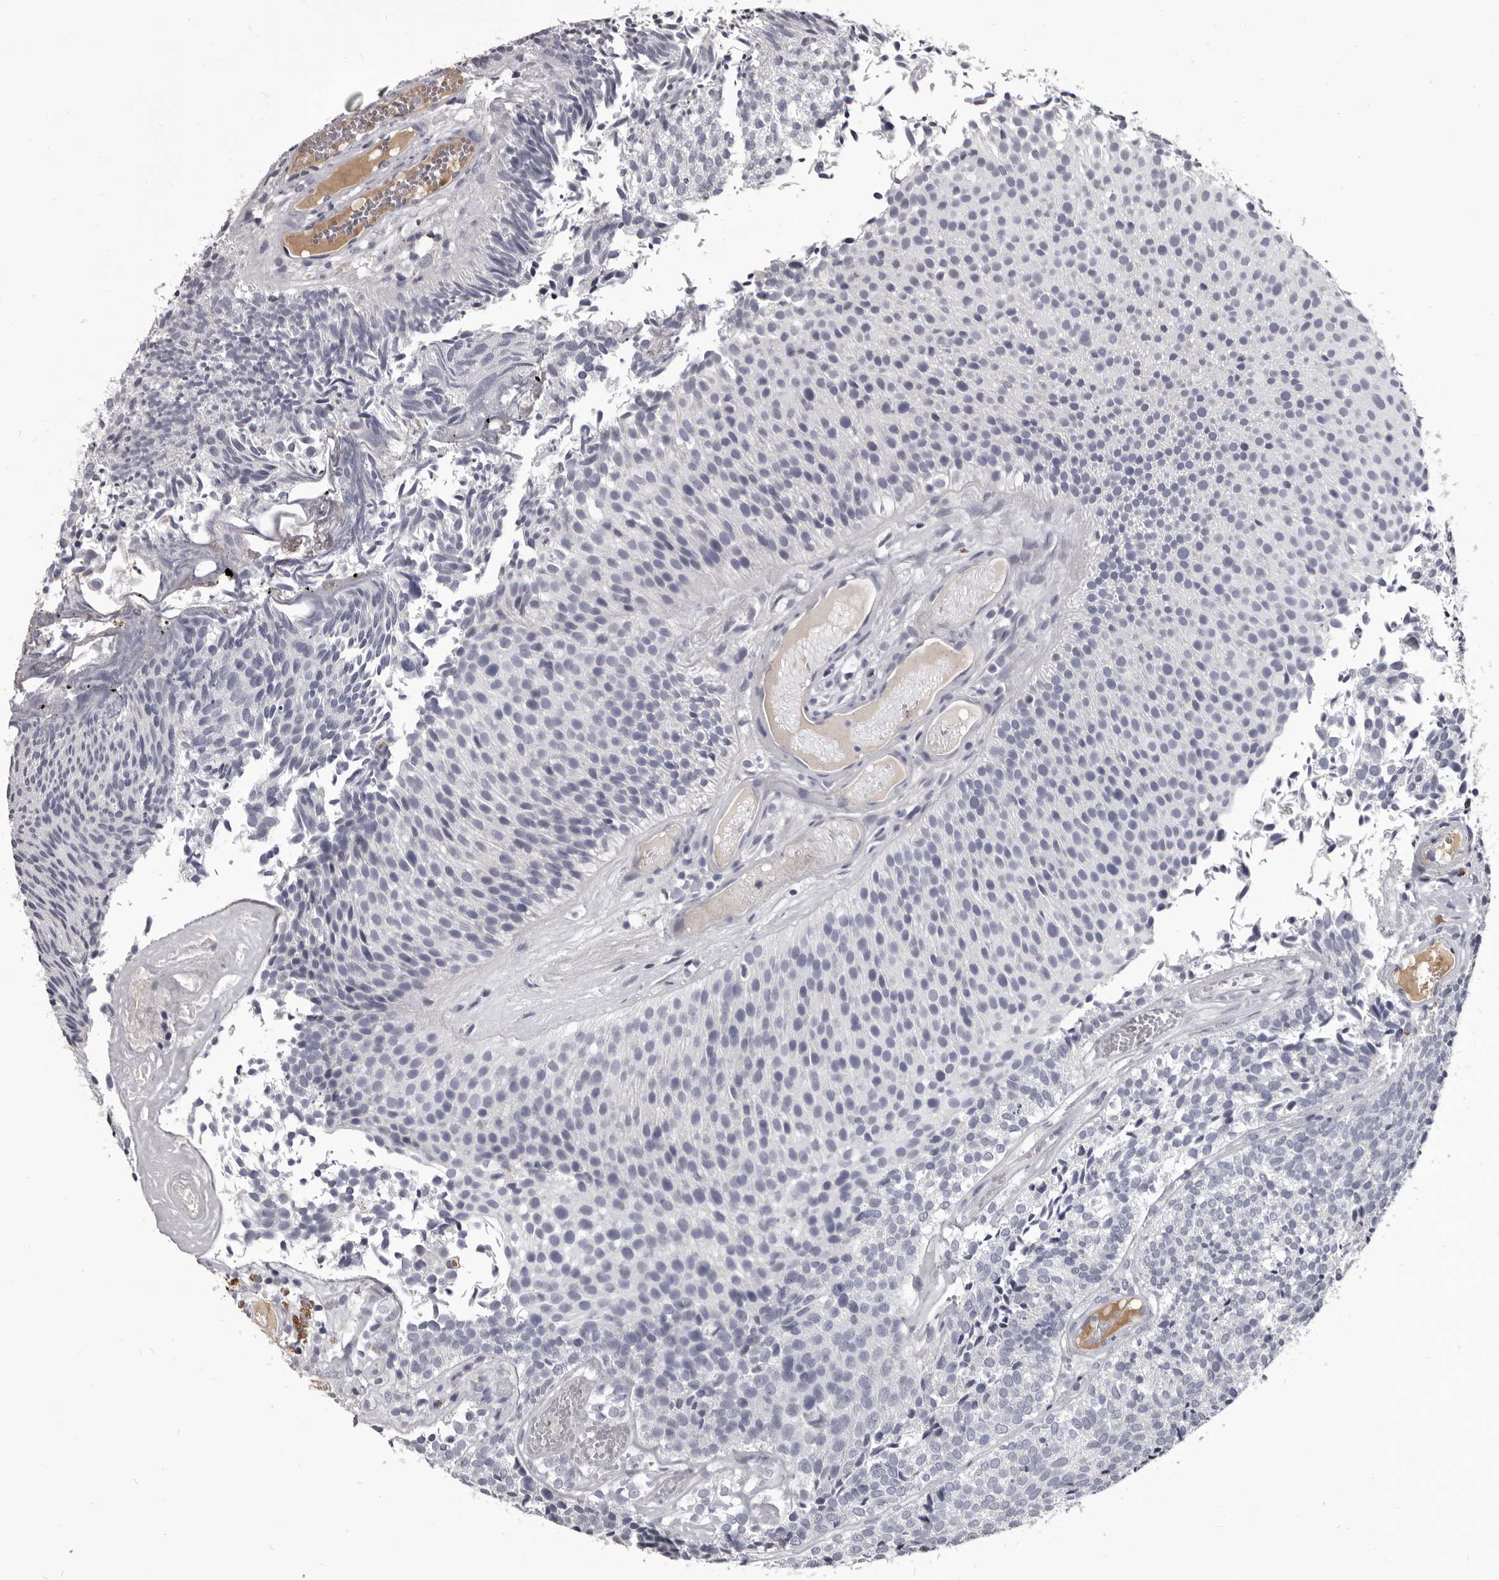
{"staining": {"intensity": "negative", "quantity": "none", "location": "none"}, "tissue": "urothelial cancer", "cell_type": "Tumor cells", "image_type": "cancer", "snomed": [{"axis": "morphology", "description": "Urothelial carcinoma, Low grade"}, {"axis": "topography", "description": "Urinary bladder"}], "caption": "Immunohistochemistry of urothelial carcinoma (low-grade) displays no positivity in tumor cells.", "gene": "GZMH", "patient": {"sex": "male", "age": 86}}